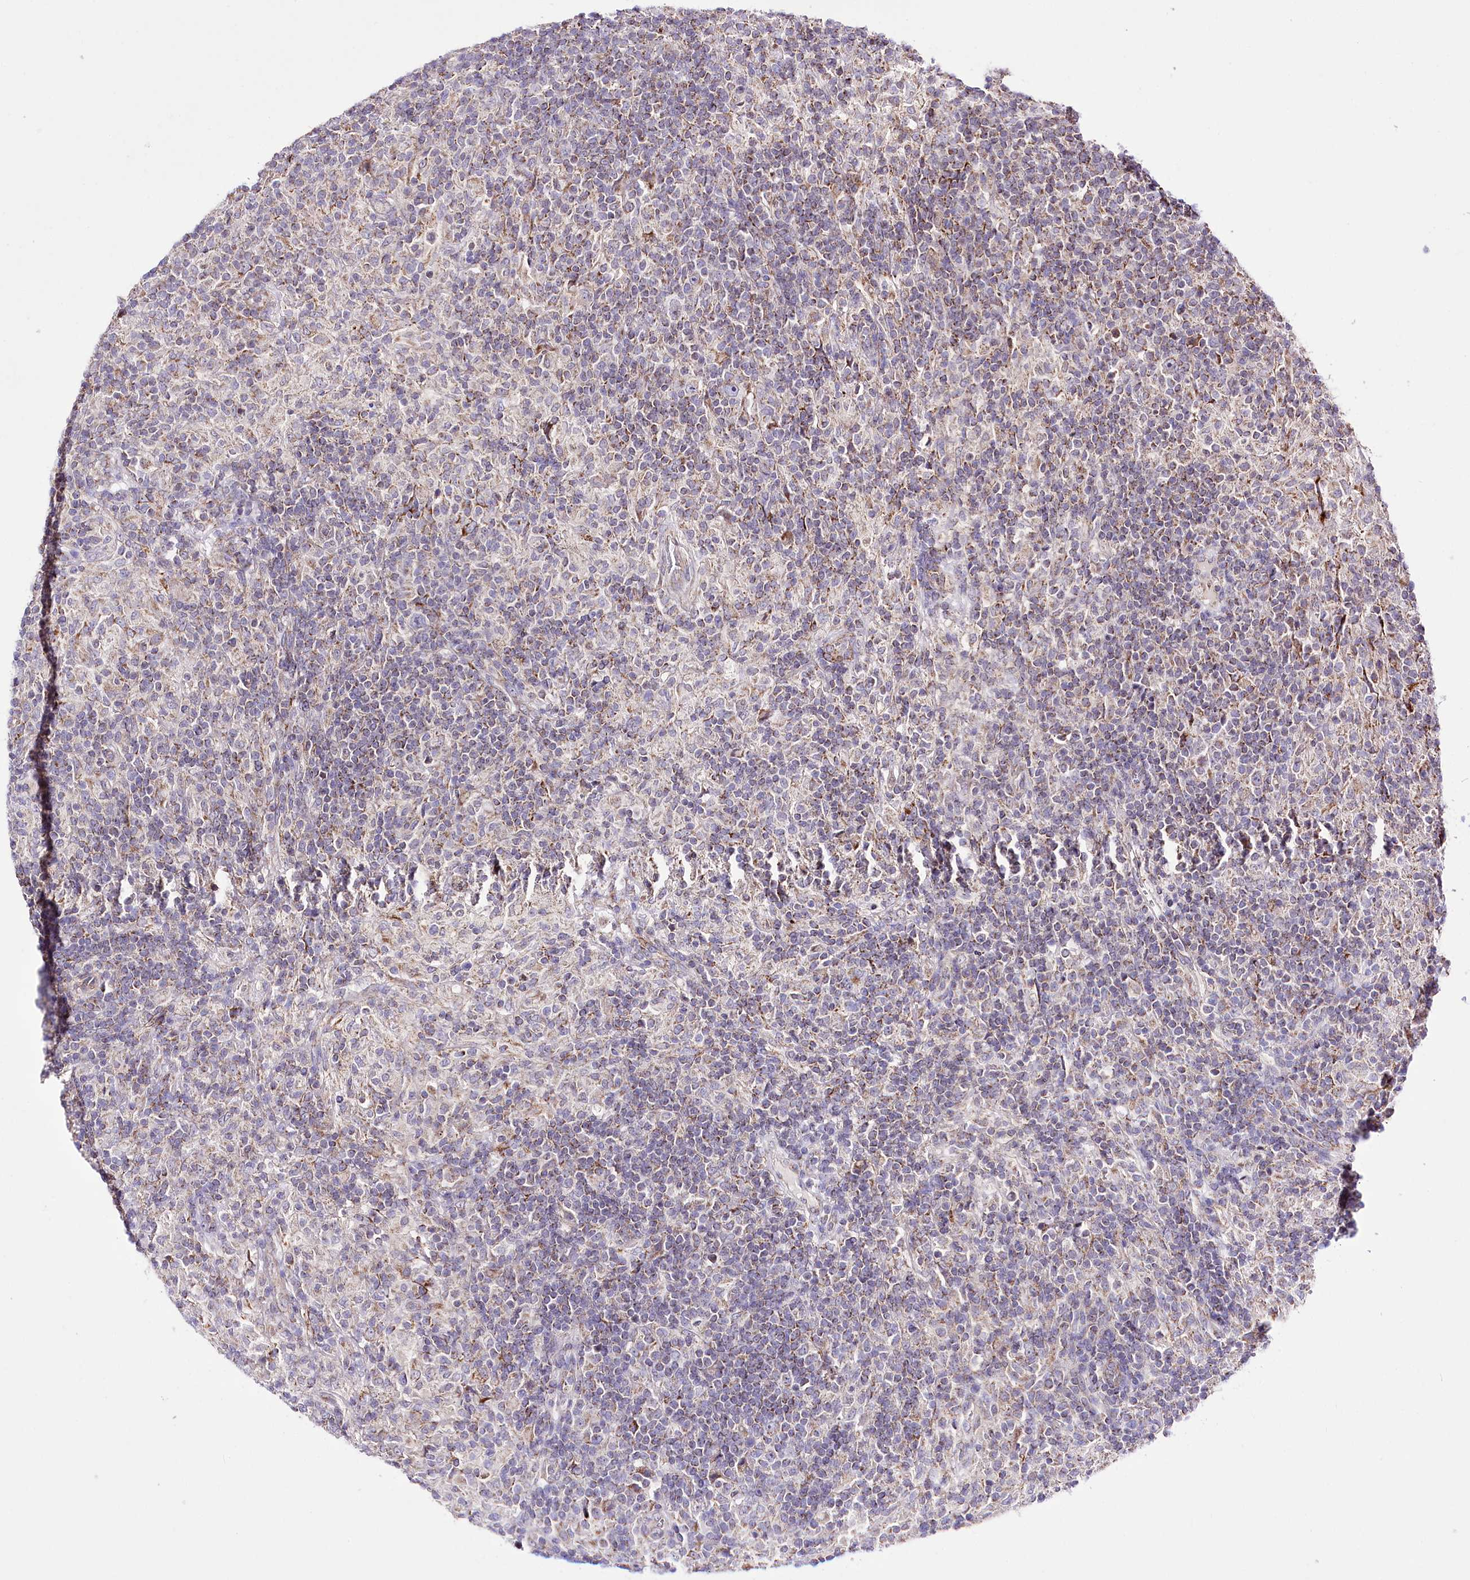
{"staining": {"intensity": "weak", "quantity": "<25%", "location": "cytoplasmic/membranous"}, "tissue": "lymphoma", "cell_type": "Tumor cells", "image_type": "cancer", "snomed": [{"axis": "morphology", "description": "Hodgkin's disease, NOS"}, {"axis": "topography", "description": "Lymph node"}], "caption": "This is a photomicrograph of immunohistochemistry (IHC) staining of lymphoma, which shows no expression in tumor cells.", "gene": "ATE1", "patient": {"sex": "male", "age": 70}}